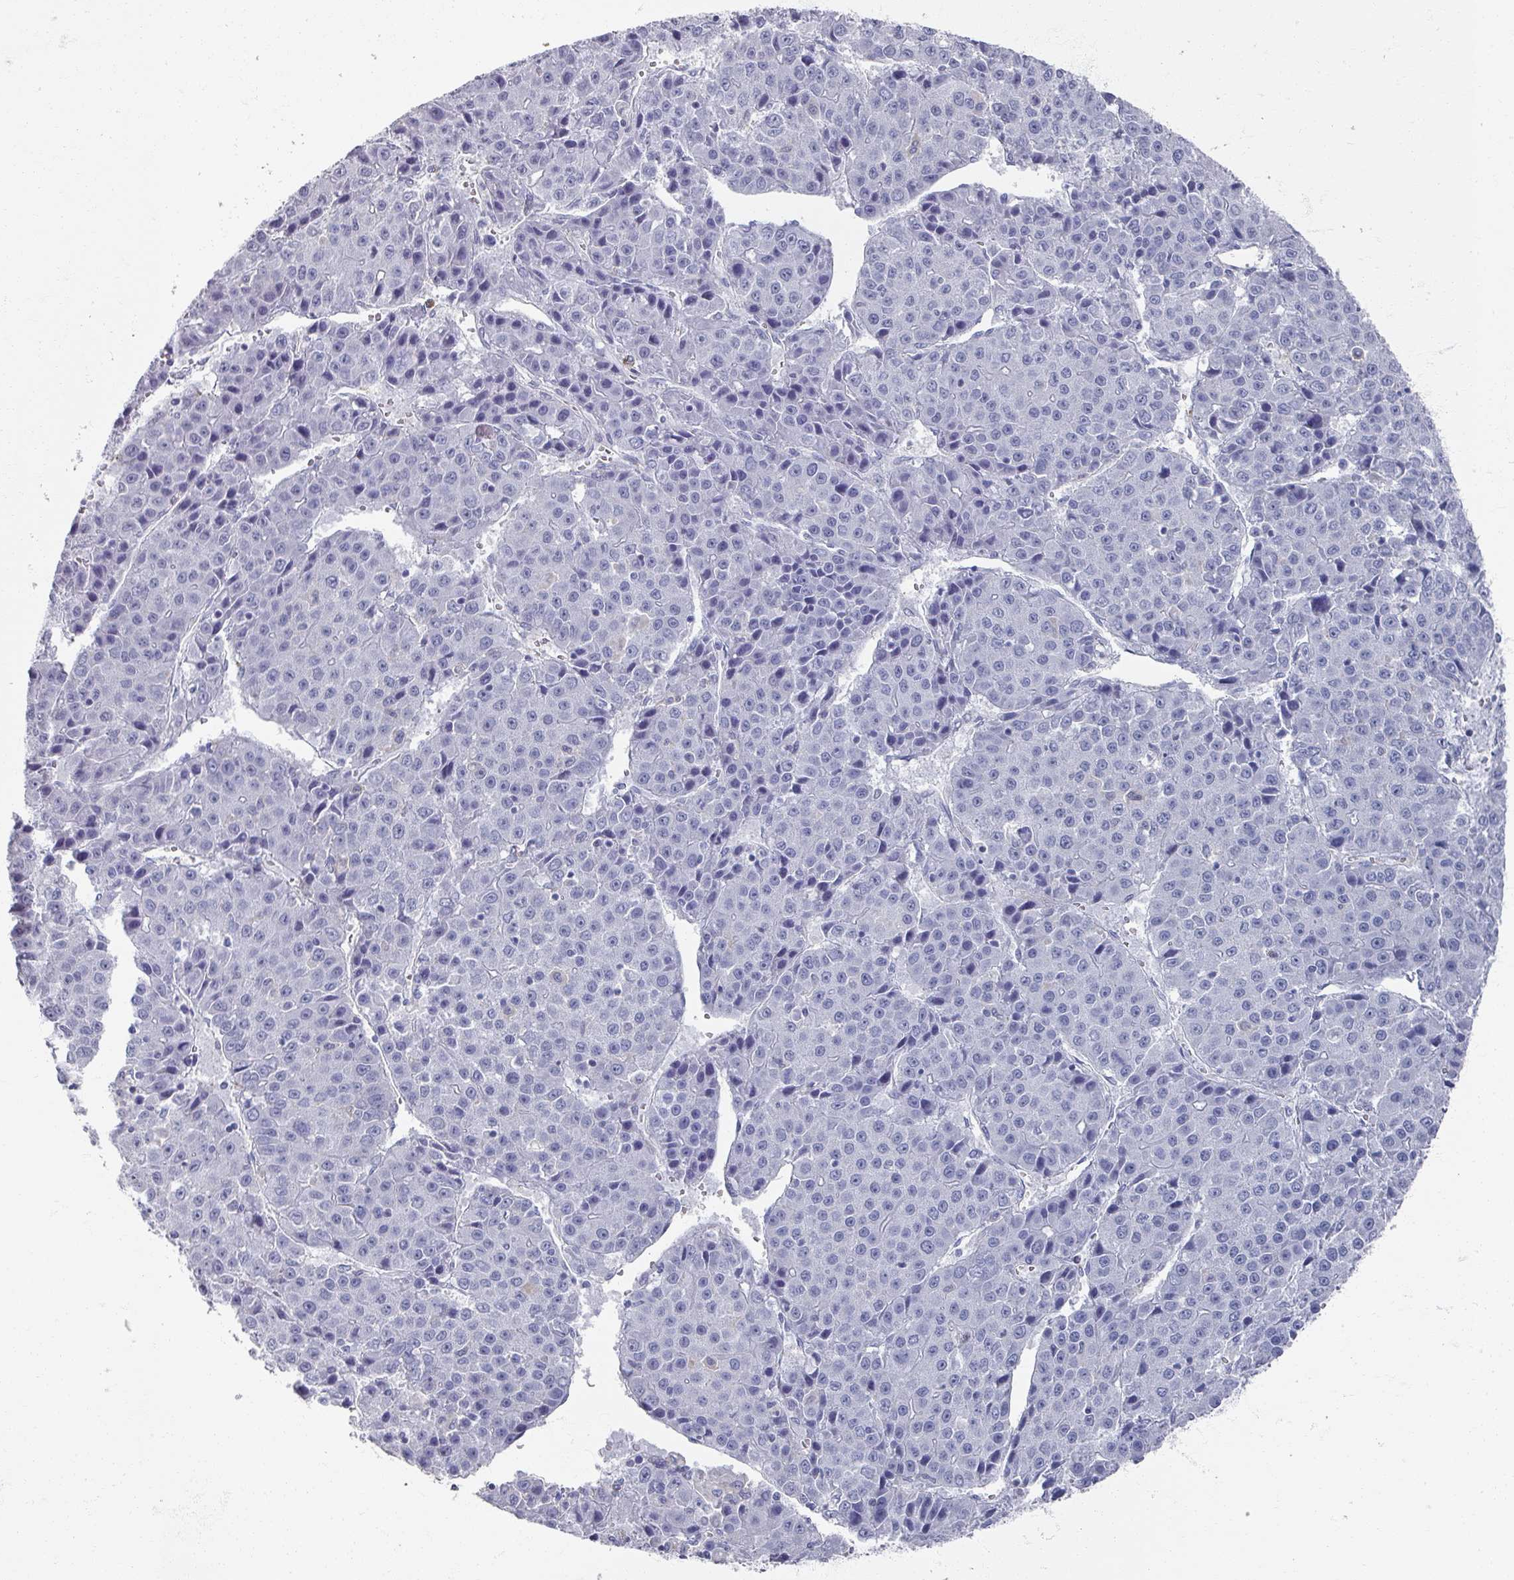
{"staining": {"intensity": "negative", "quantity": "none", "location": "none"}, "tissue": "liver cancer", "cell_type": "Tumor cells", "image_type": "cancer", "snomed": [{"axis": "morphology", "description": "Carcinoma, Hepatocellular, NOS"}, {"axis": "topography", "description": "Liver"}], "caption": "Tumor cells show no significant expression in liver cancer (hepatocellular carcinoma).", "gene": "OMG", "patient": {"sex": "female", "age": 53}}